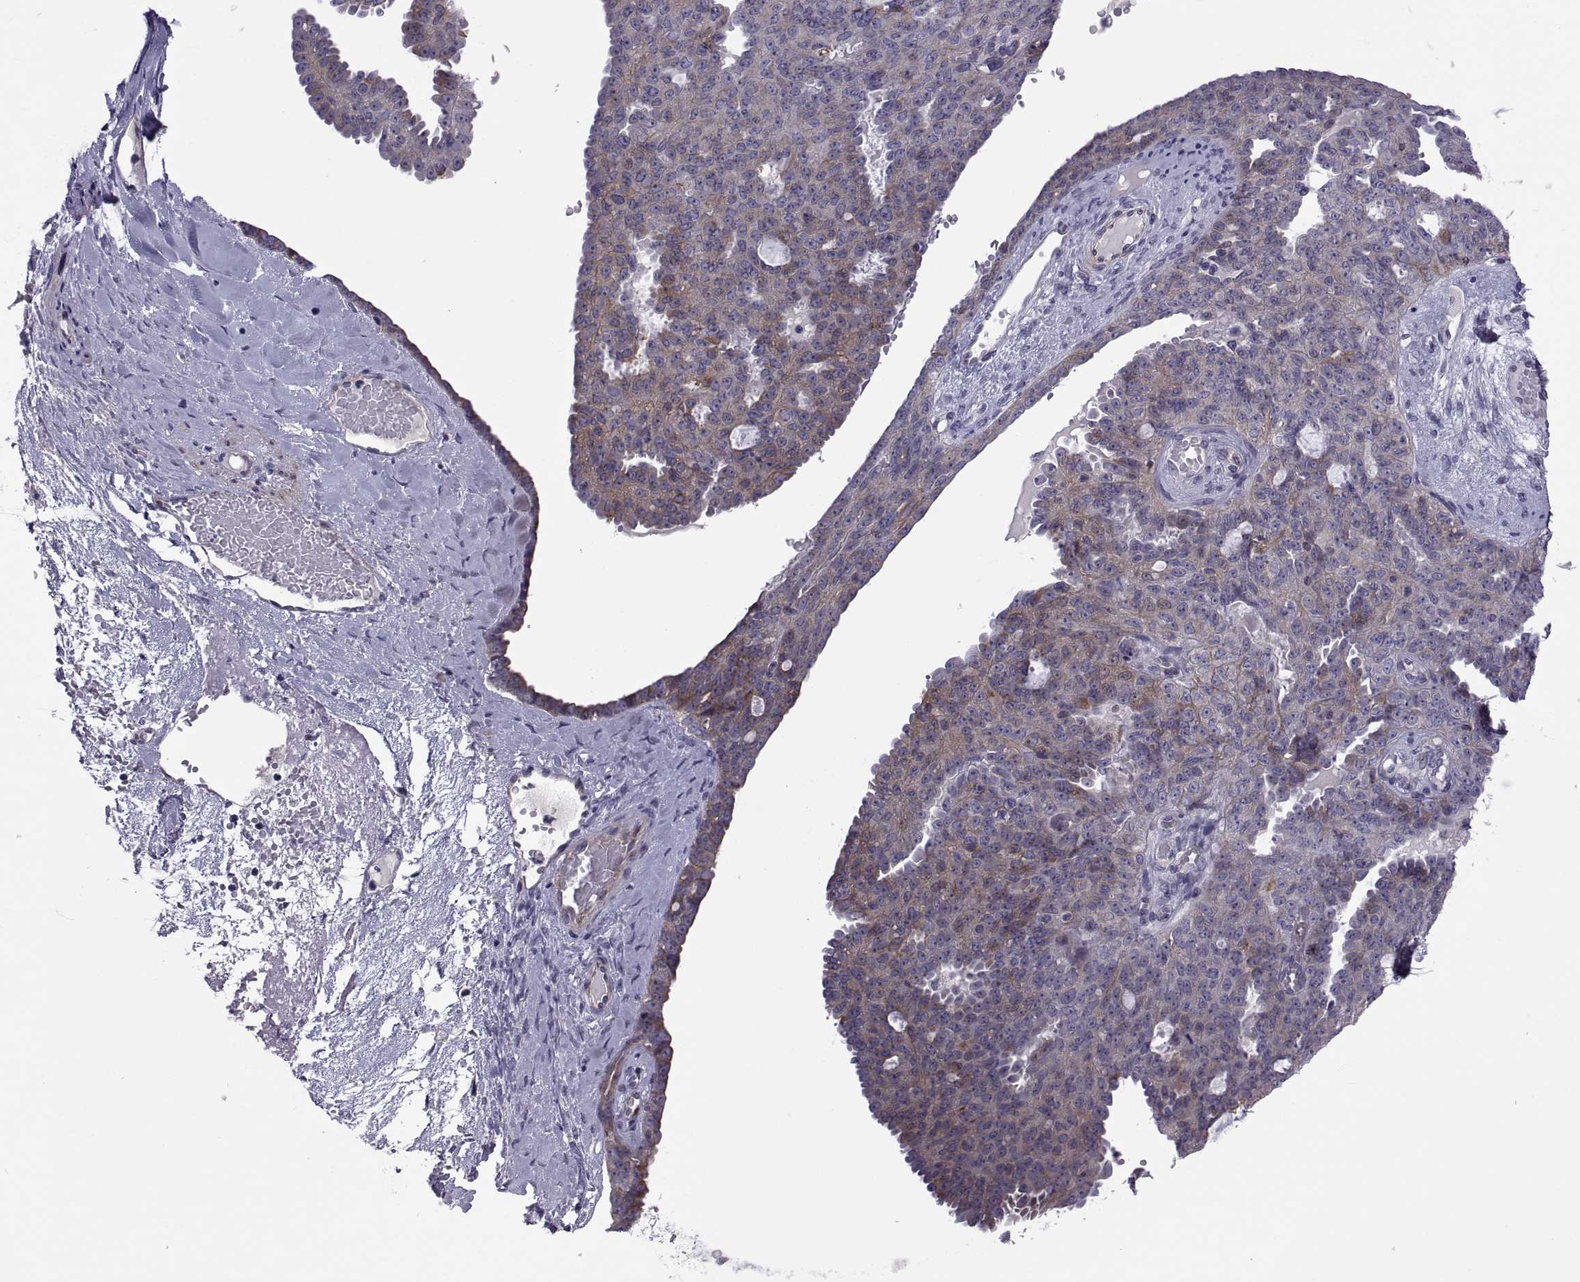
{"staining": {"intensity": "moderate", "quantity": "25%-75%", "location": "cytoplasmic/membranous"}, "tissue": "ovarian cancer", "cell_type": "Tumor cells", "image_type": "cancer", "snomed": [{"axis": "morphology", "description": "Cystadenocarcinoma, serous, NOS"}, {"axis": "topography", "description": "Ovary"}], "caption": "A brown stain labels moderate cytoplasmic/membranous expression of a protein in human ovarian cancer tumor cells.", "gene": "TMEM158", "patient": {"sex": "female", "age": 71}}